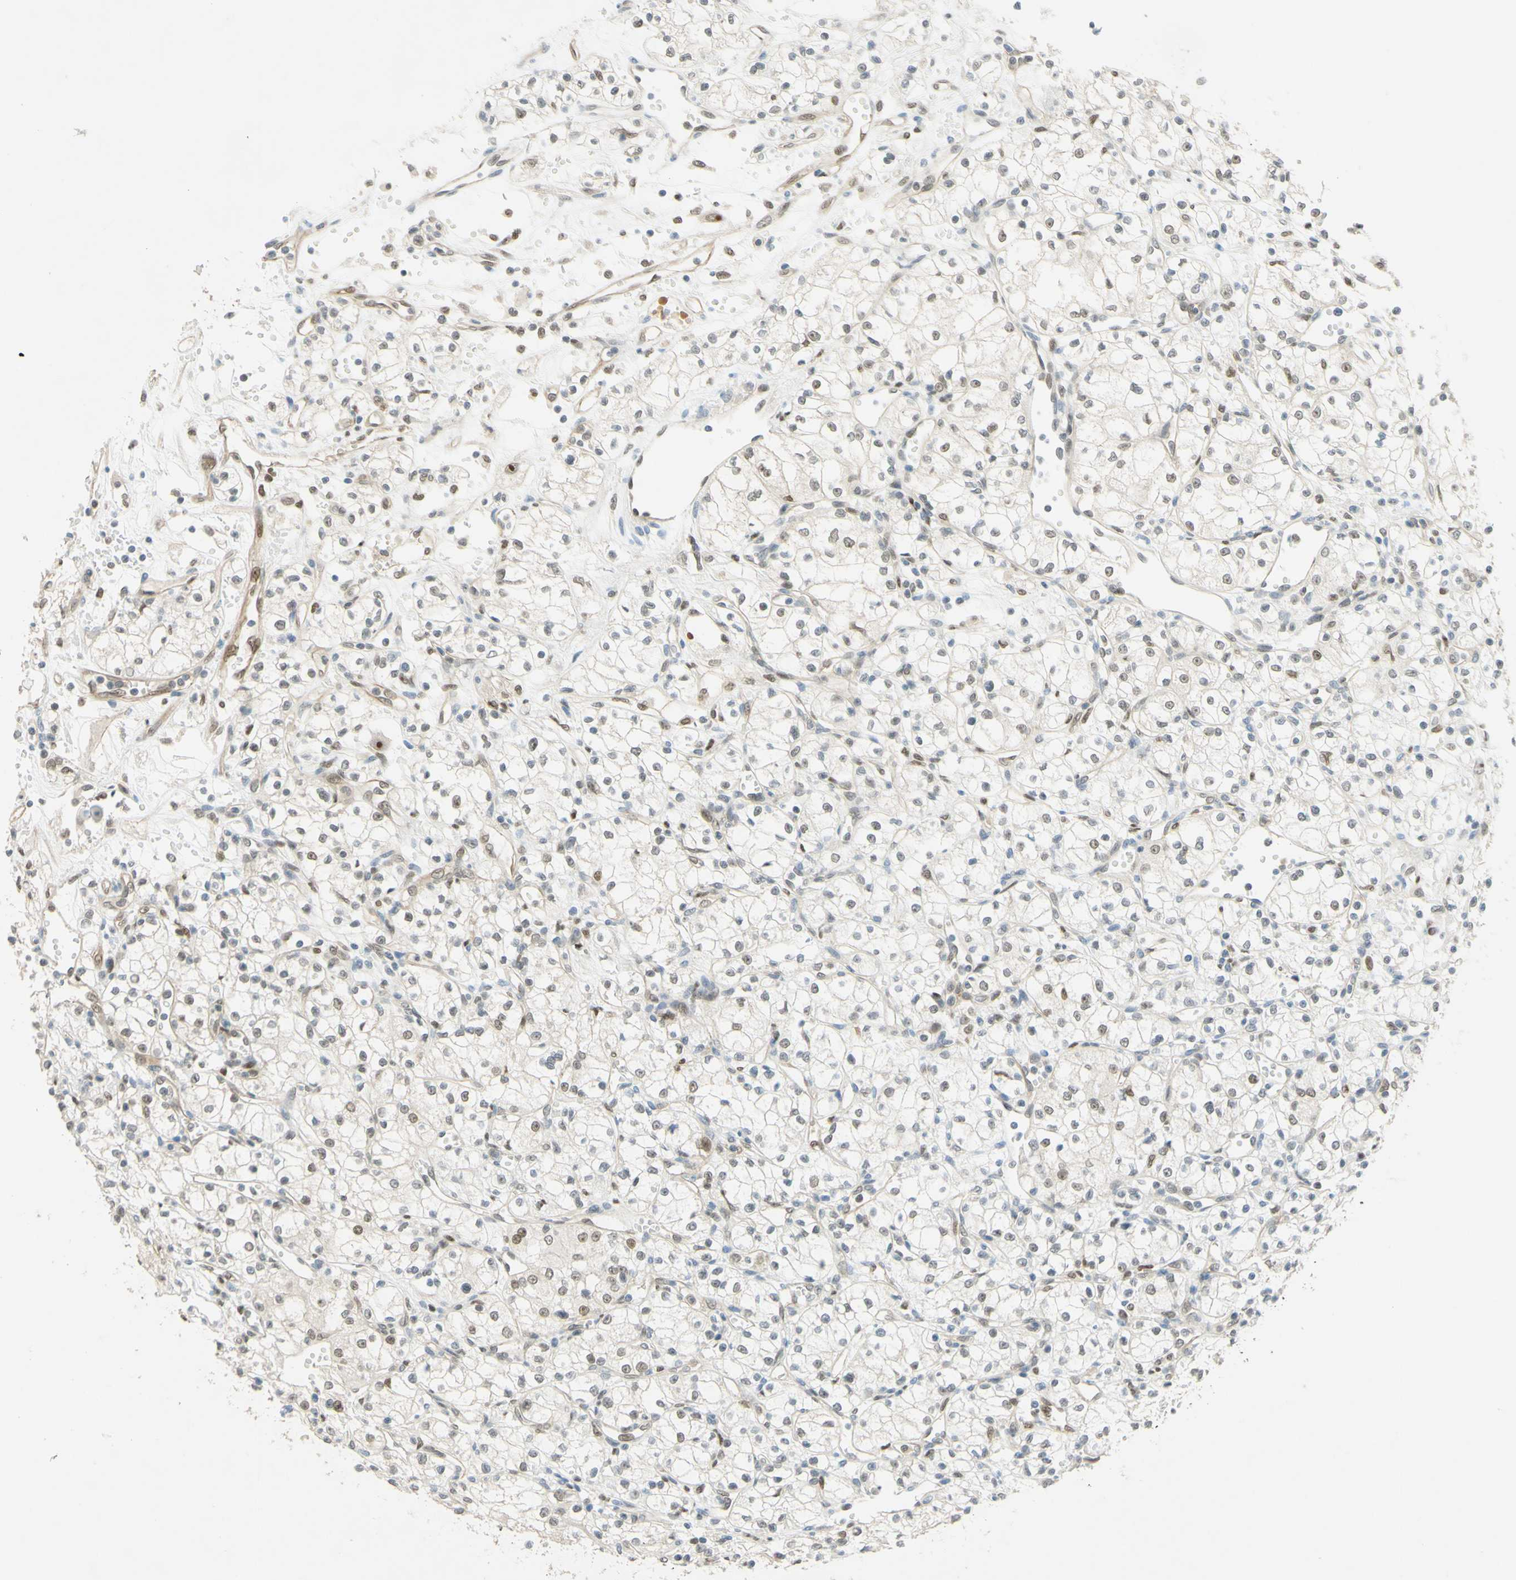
{"staining": {"intensity": "negative", "quantity": "none", "location": "none"}, "tissue": "renal cancer", "cell_type": "Tumor cells", "image_type": "cancer", "snomed": [{"axis": "morphology", "description": "Normal tissue, NOS"}, {"axis": "morphology", "description": "Adenocarcinoma, NOS"}, {"axis": "topography", "description": "Kidney"}], "caption": "This is a image of immunohistochemistry staining of renal cancer, which shows no positivity in tumor cells.", "gene": "POLB", "patient": {"sex": "male", "age": 59}}